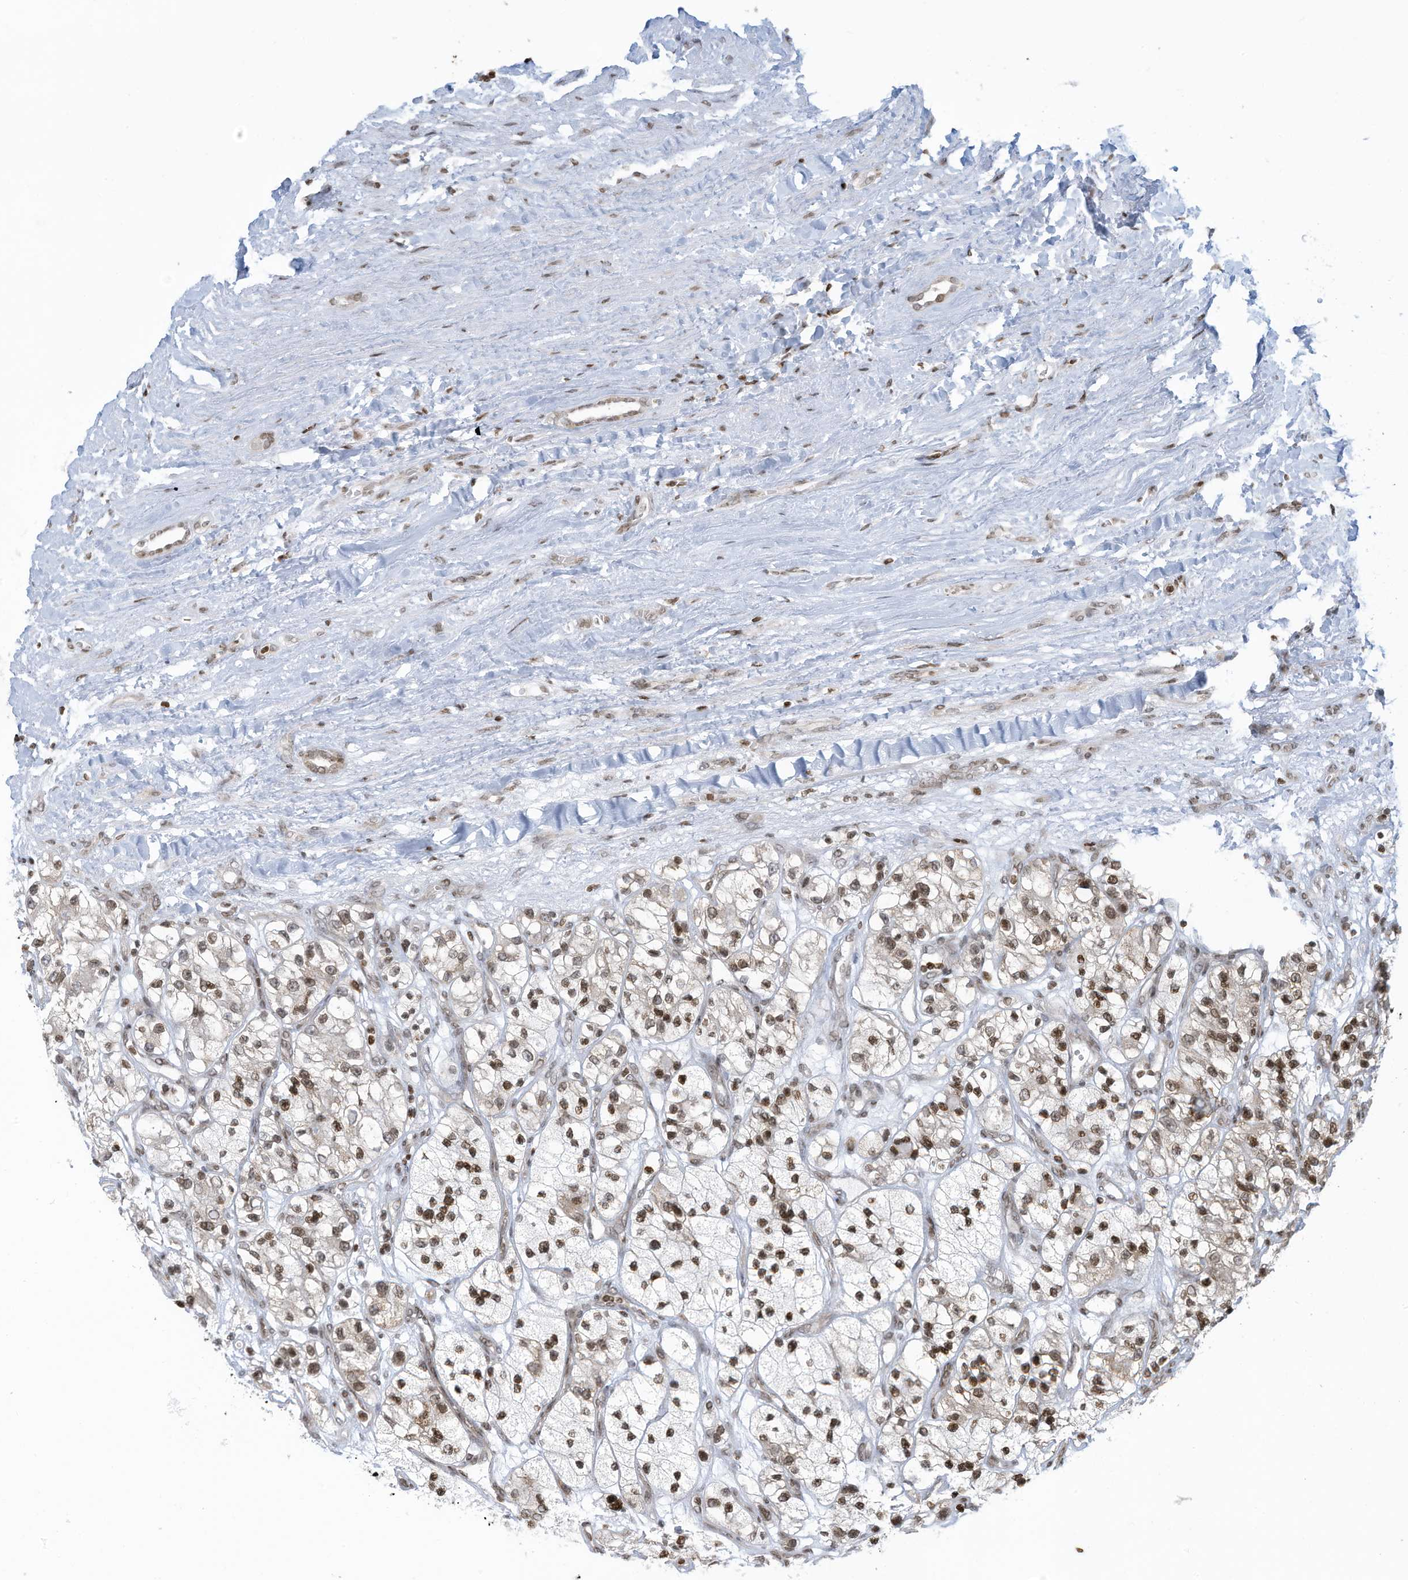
{"staining": {"intensity": "moderate", "quantity": ">75%", "location": "nuclear"}, "tissue": "renal cancer", "cell_type": "Tumor cells", "image_type": "cancer", "snomed": [{"axis": "morphology", "description": "Adenocarcinoma, NOS"}, {"axis": "topography", "description": "Kidney"}], "caption": "Moderate nuclear protein positivity is identified in approximately >75% of tumor cells in renal cancer. Nuclei are stained in blue.", "gene": "ADI1", "patient": {"sex": "female", "age": 57}}